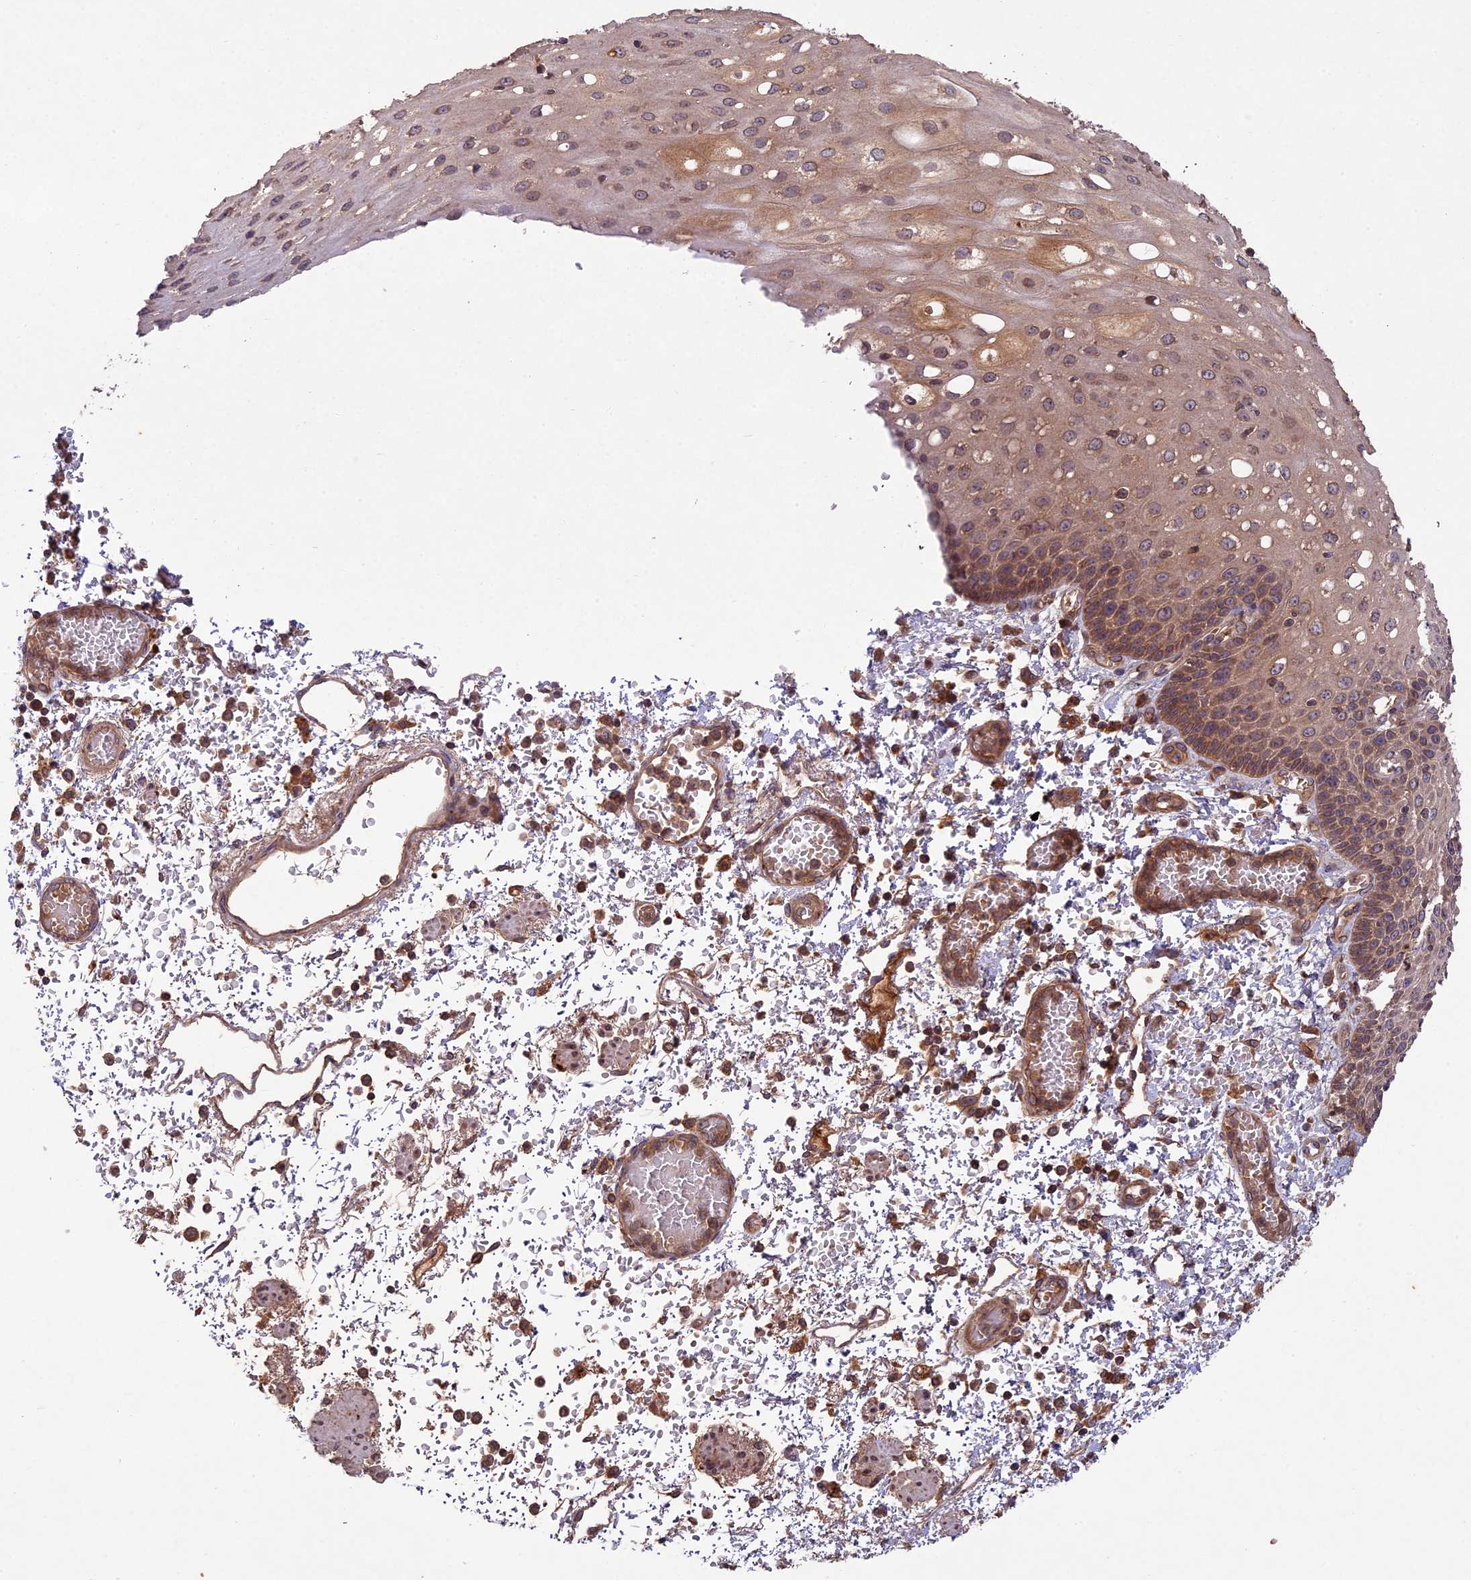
{"staining": {"intensity": "moderate", "quantity": ">75%", "location": "cytoplasmic/membranous"}, "tissue": "esophagus", "cell_type": "Squamous epithelial cells", "image_type": "normal", "snomed": [{"axis": "morphology", "description": "Normal tissue, NOS"}, {"axis": "topography", "description": "Esophagus"}], "caption": "IHC histopathology image of unremarkable esophagus: human esophagus stained using immunohistochemistry displays medium levels of moderate protein expression localized specifically in the cytoplasmic/membranous of squamous epithelial cells, appearing as a cytoplasmic/membranous brown color.", "gene": "CHAC1", "patient": {"sex": "male", "age": 81}}